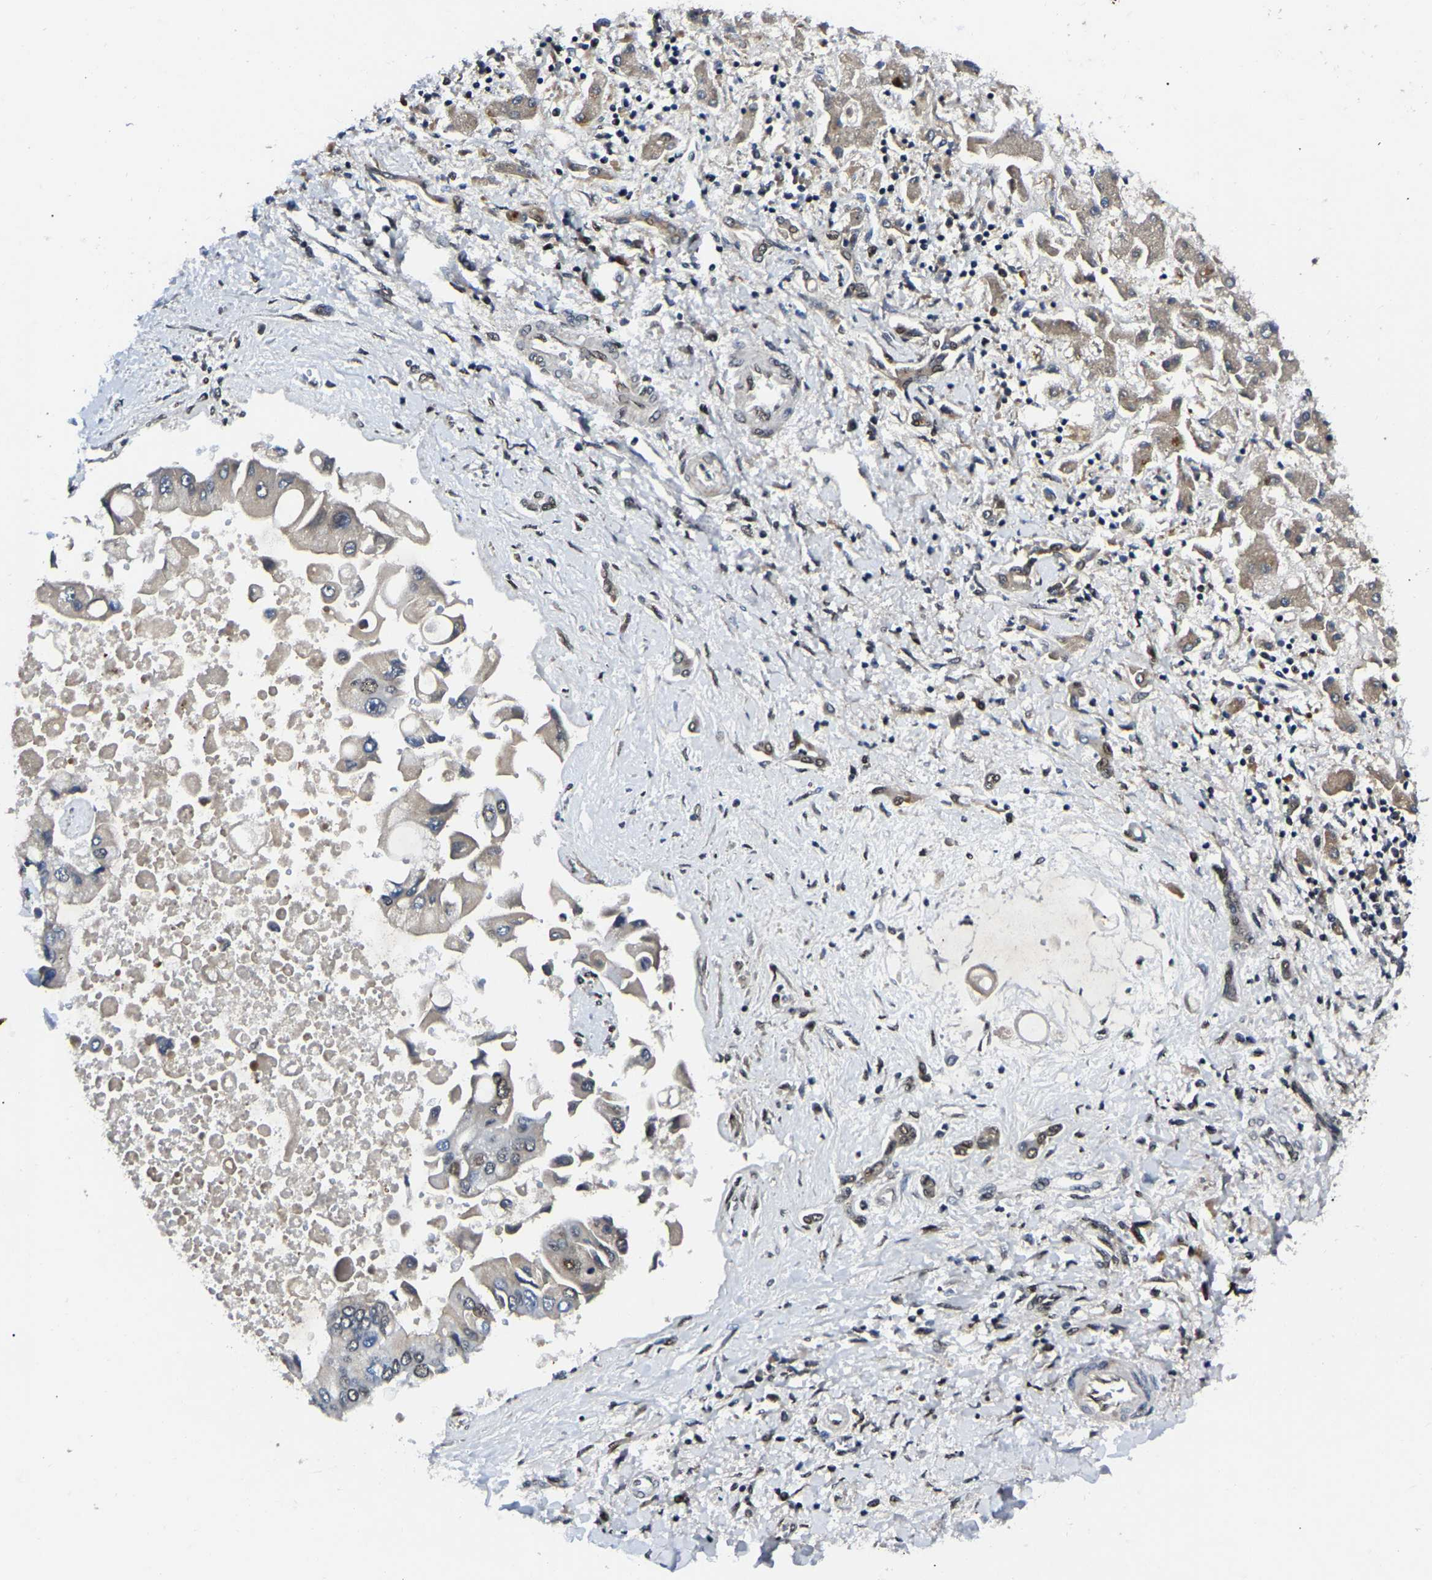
{"staining": {"intensity": "negative", "quantity": "none", "location": "none"}, "tissue": "liver cancer", "cell_type": "Tumor cells", "image_type": "cancer", "snomed": [{"axis": "morphology", "description": "Cholangiocarcinoma"}, {"axis": "topography", "description": "Liver"}], "caption": "Histopathology image shows no significant protein expression in tumor cells of liver cancer. (Immunohistochemistry, brightfield microscopy, high magnification).", "gene": "TRIM35", "patient": {"sex": "male", "age": 50}}